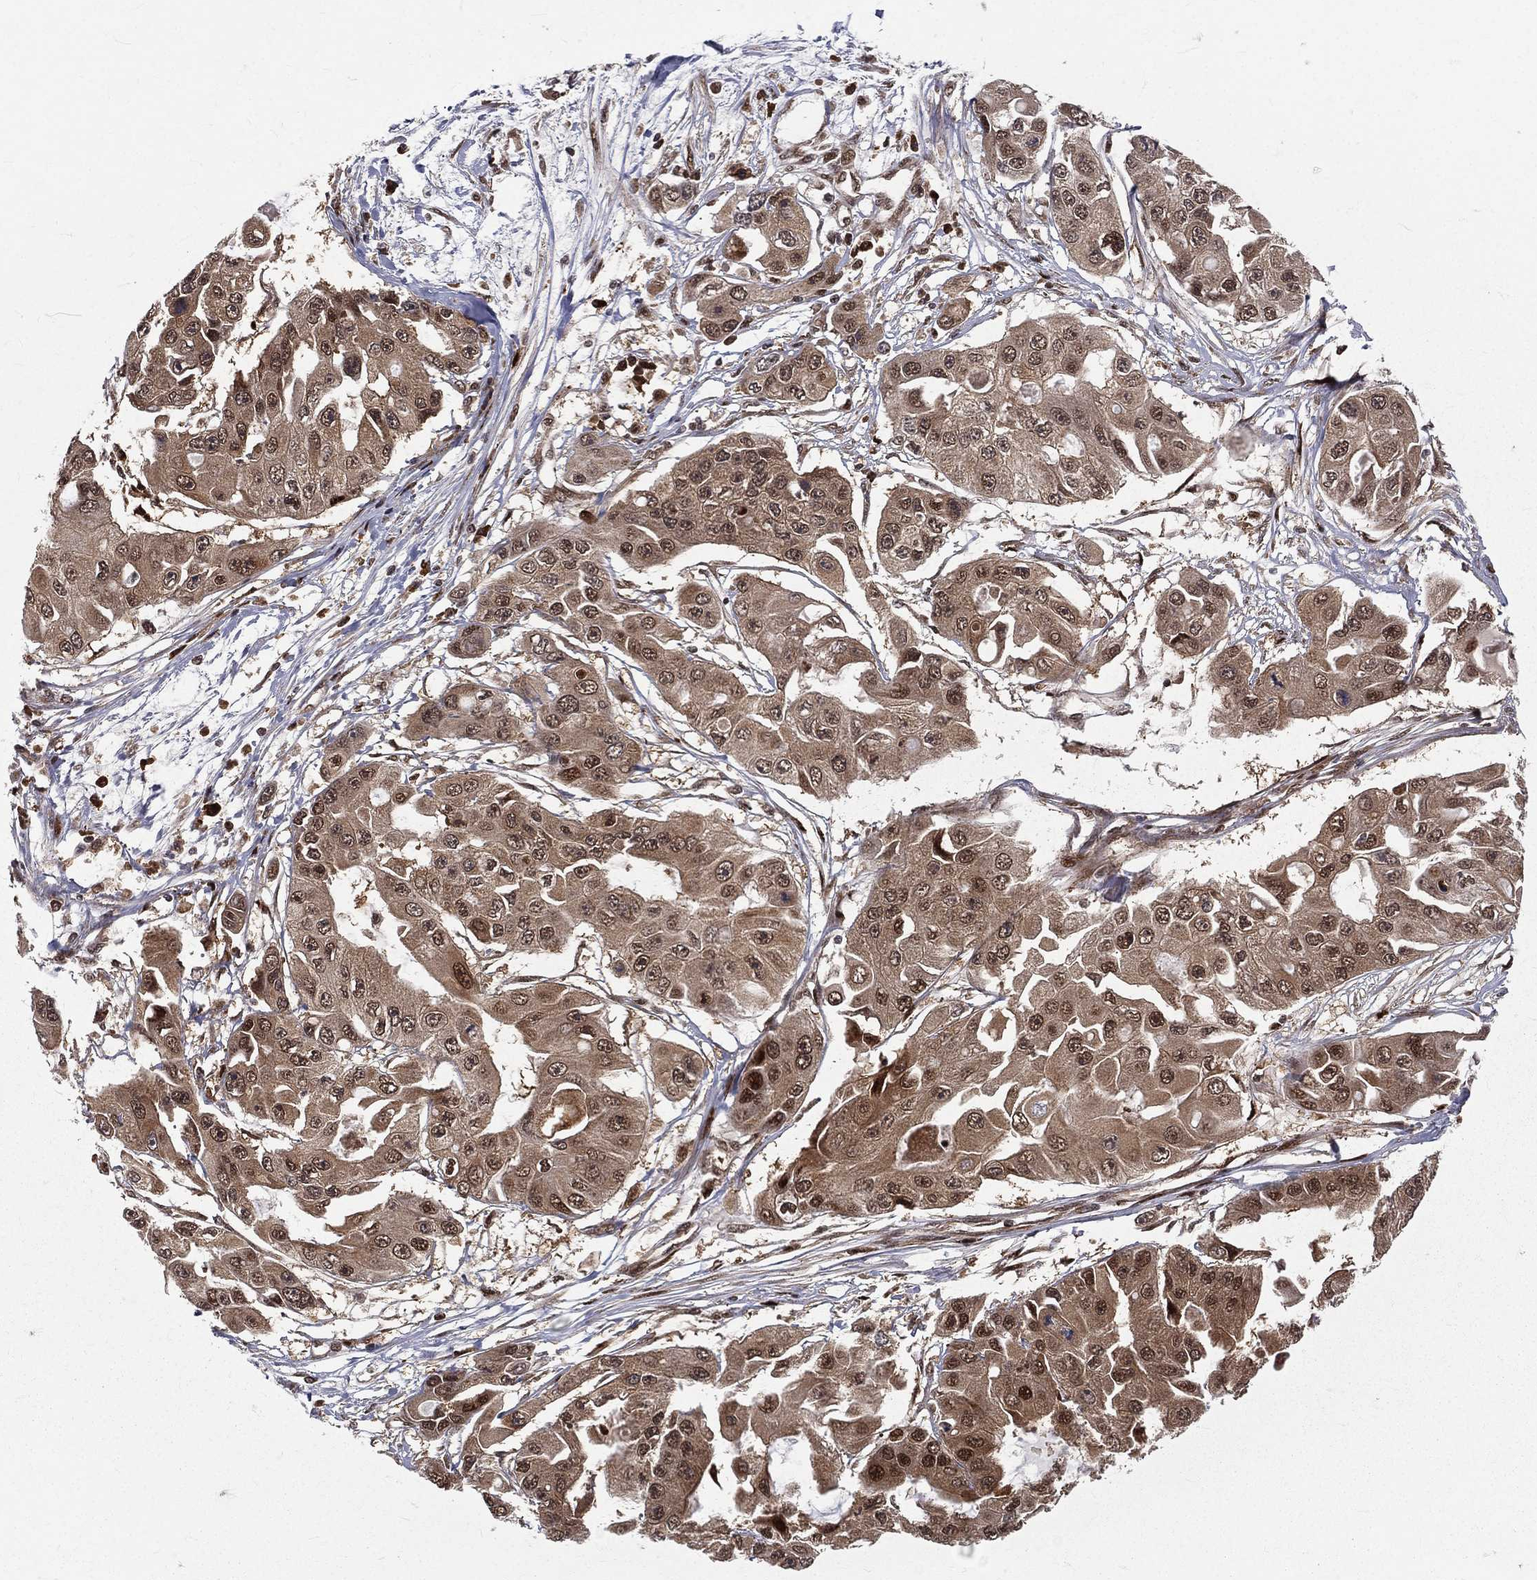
{"staining": {"intensity": "moderate", "quantity": "25%-75%", "location": "cytoplasmic/membranous"}, "tissue": "ovarian cancer", "cell_type": "Tumor cells", "image_type": "cancer", "snomed": [{"axis": "morphology", "description": "Cystadenocarcinoma, serous, NOS"}, {"axis": "topography", "description": "Ovary"}], "caption": "Human serous cystadenocarcinoma (ovarian) stained with a brown dye displays moderate cytoplasmic/membranous positive expression in about 25%-75% of tumor cells.", "gene": "MDM2", "patient": {"sex": "female", "age": 56}}